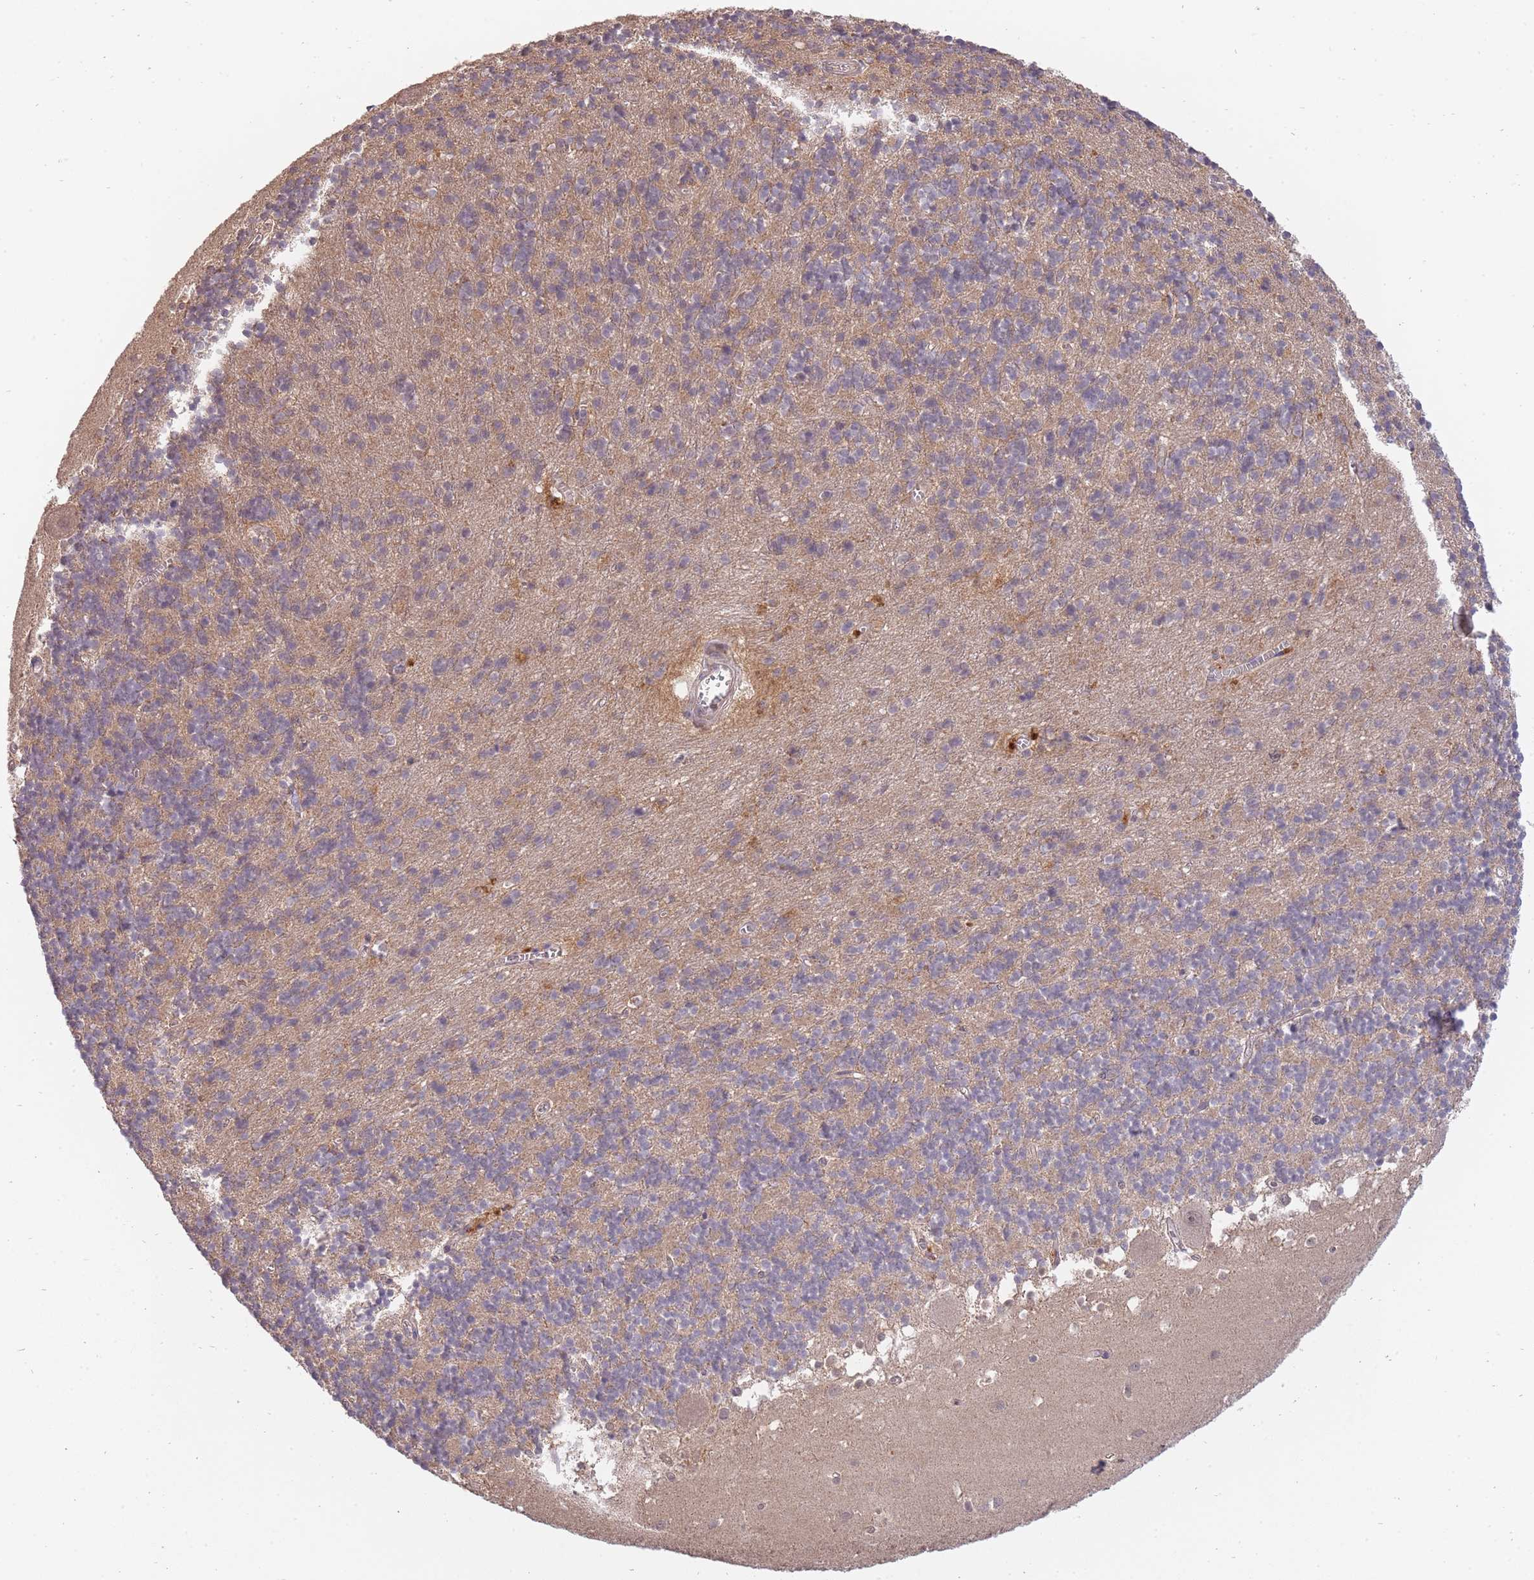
{"staining": {"intensity": "weak", "quantity": ">75%", "location": "cytoplasmic/membranous"}, "tissue": "cerebellum", "cell_type": "Cells in granular layer", "image_type": "normal", "snomed": [{"axis": "morphology", "description": "Normal tissue, NOS"}, {"axis": "topography", "description": "Cerebellum"}], "caption": "This histopathology image shows normal cerebellum stained with IHC to label a protein in brown. The cytoplasmic/membranous of cells in granular layer show weak positivity for the protein. Nuclei are counter-stained blue.", "gene": "SMC6", "patient": {"sex": "male", "age": 54}}